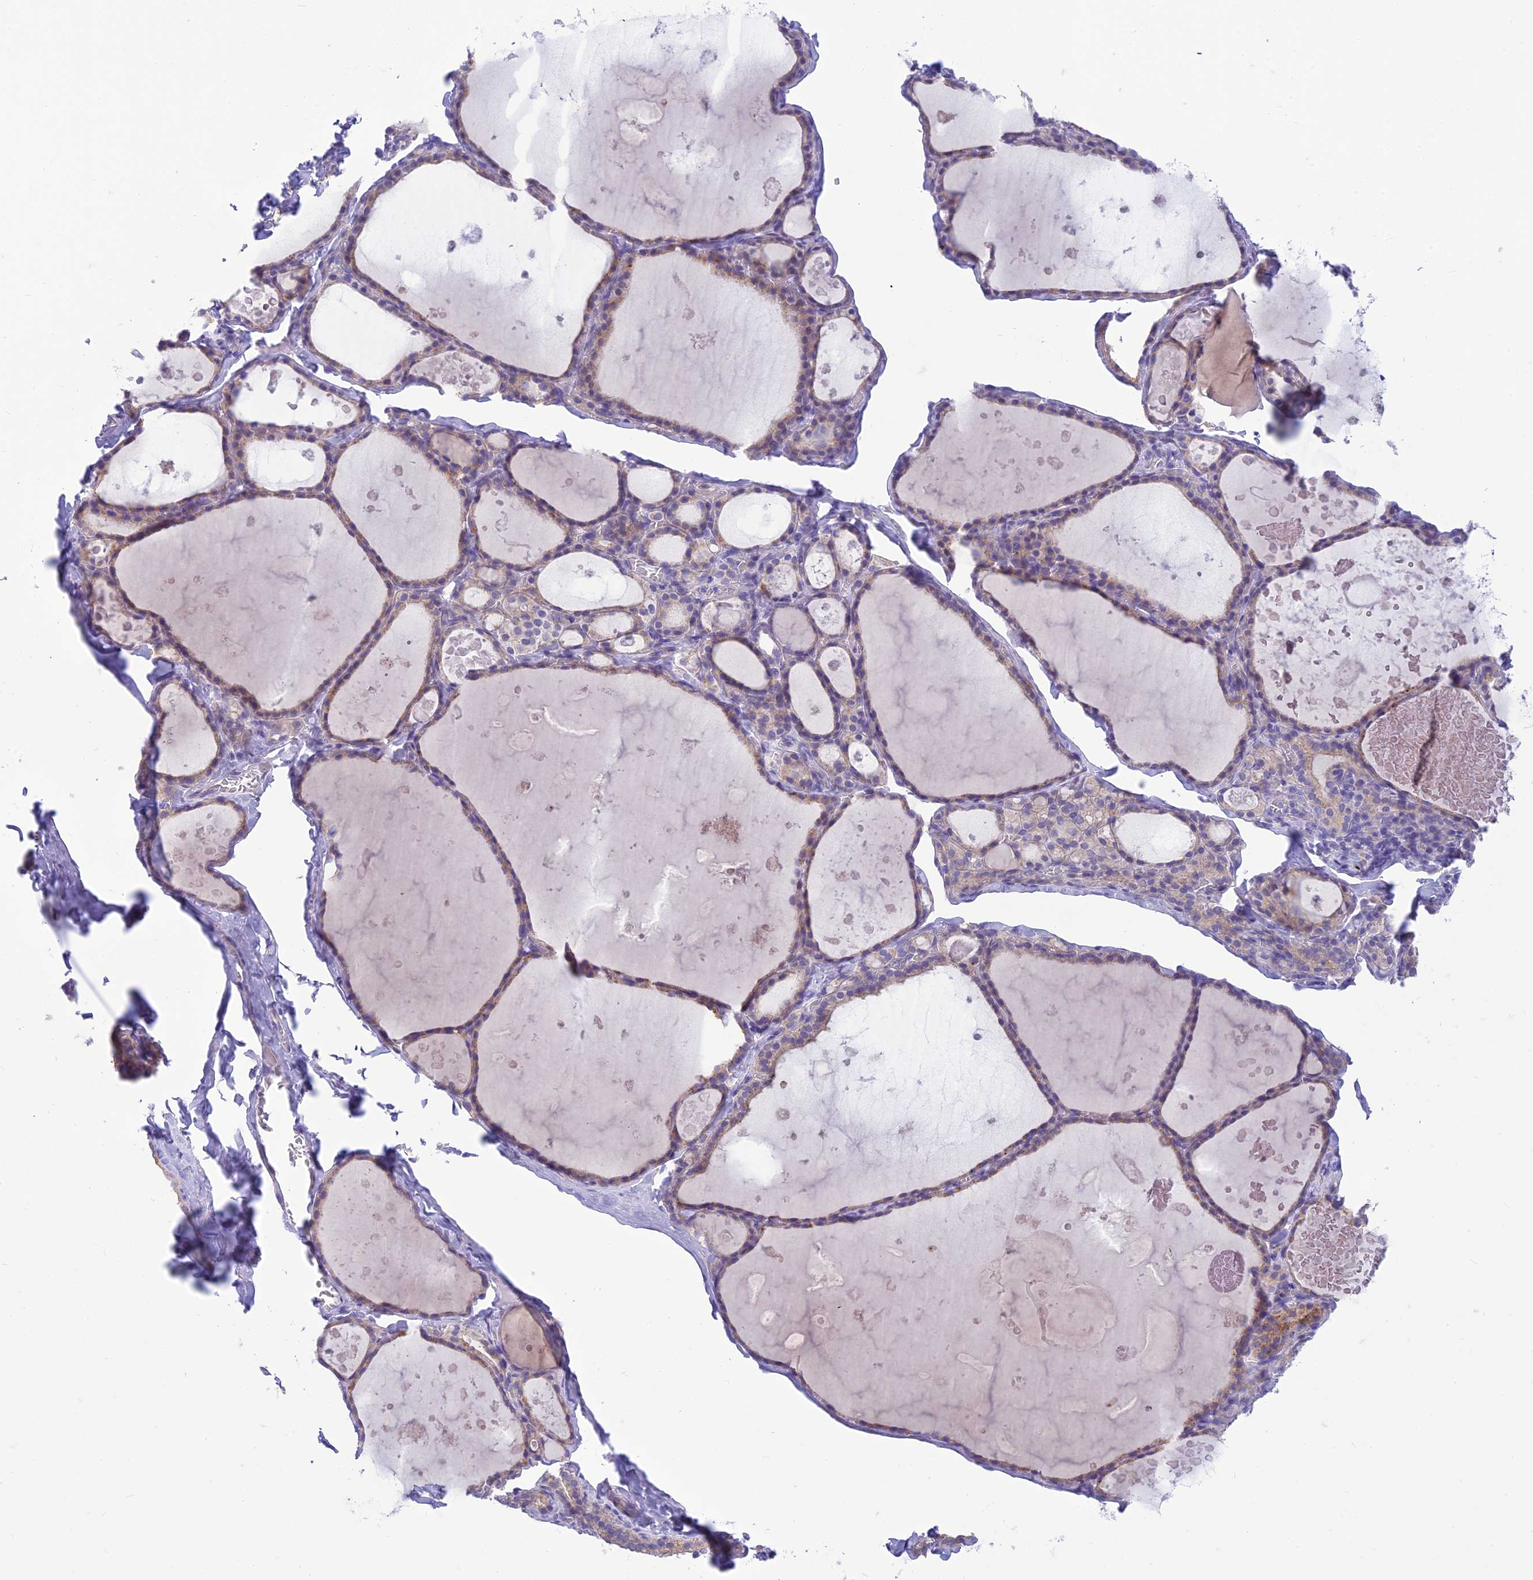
{"staining": {"intensity": "weak", "quantity": "25%-75%", "location": "cytoplasmic/membranous"}, "tissue": "thyroid gland", "cell_type": "Glandular cells", "image_type": "normal", "snomed": [{"axis": "morphology", "description": "Normal tissue, NOS"}, {"axis": "topography", "description": "Thyroid gland"}], "caption": "High-magnification brightfield microscopy of unremarkable thyroid gland stained with DAB (3,3'-diaminobenzidine) (brown) and counterstained with hematoxylin (blue). glandular cells exhibit weak cytoplasmic/membranous staining is present in about25%-75% of cells. (DAB = brown stain, brightfield microscopy at high magnification).", "gene": "DHDH", "patient": {"sex": "male", "age": 56}}